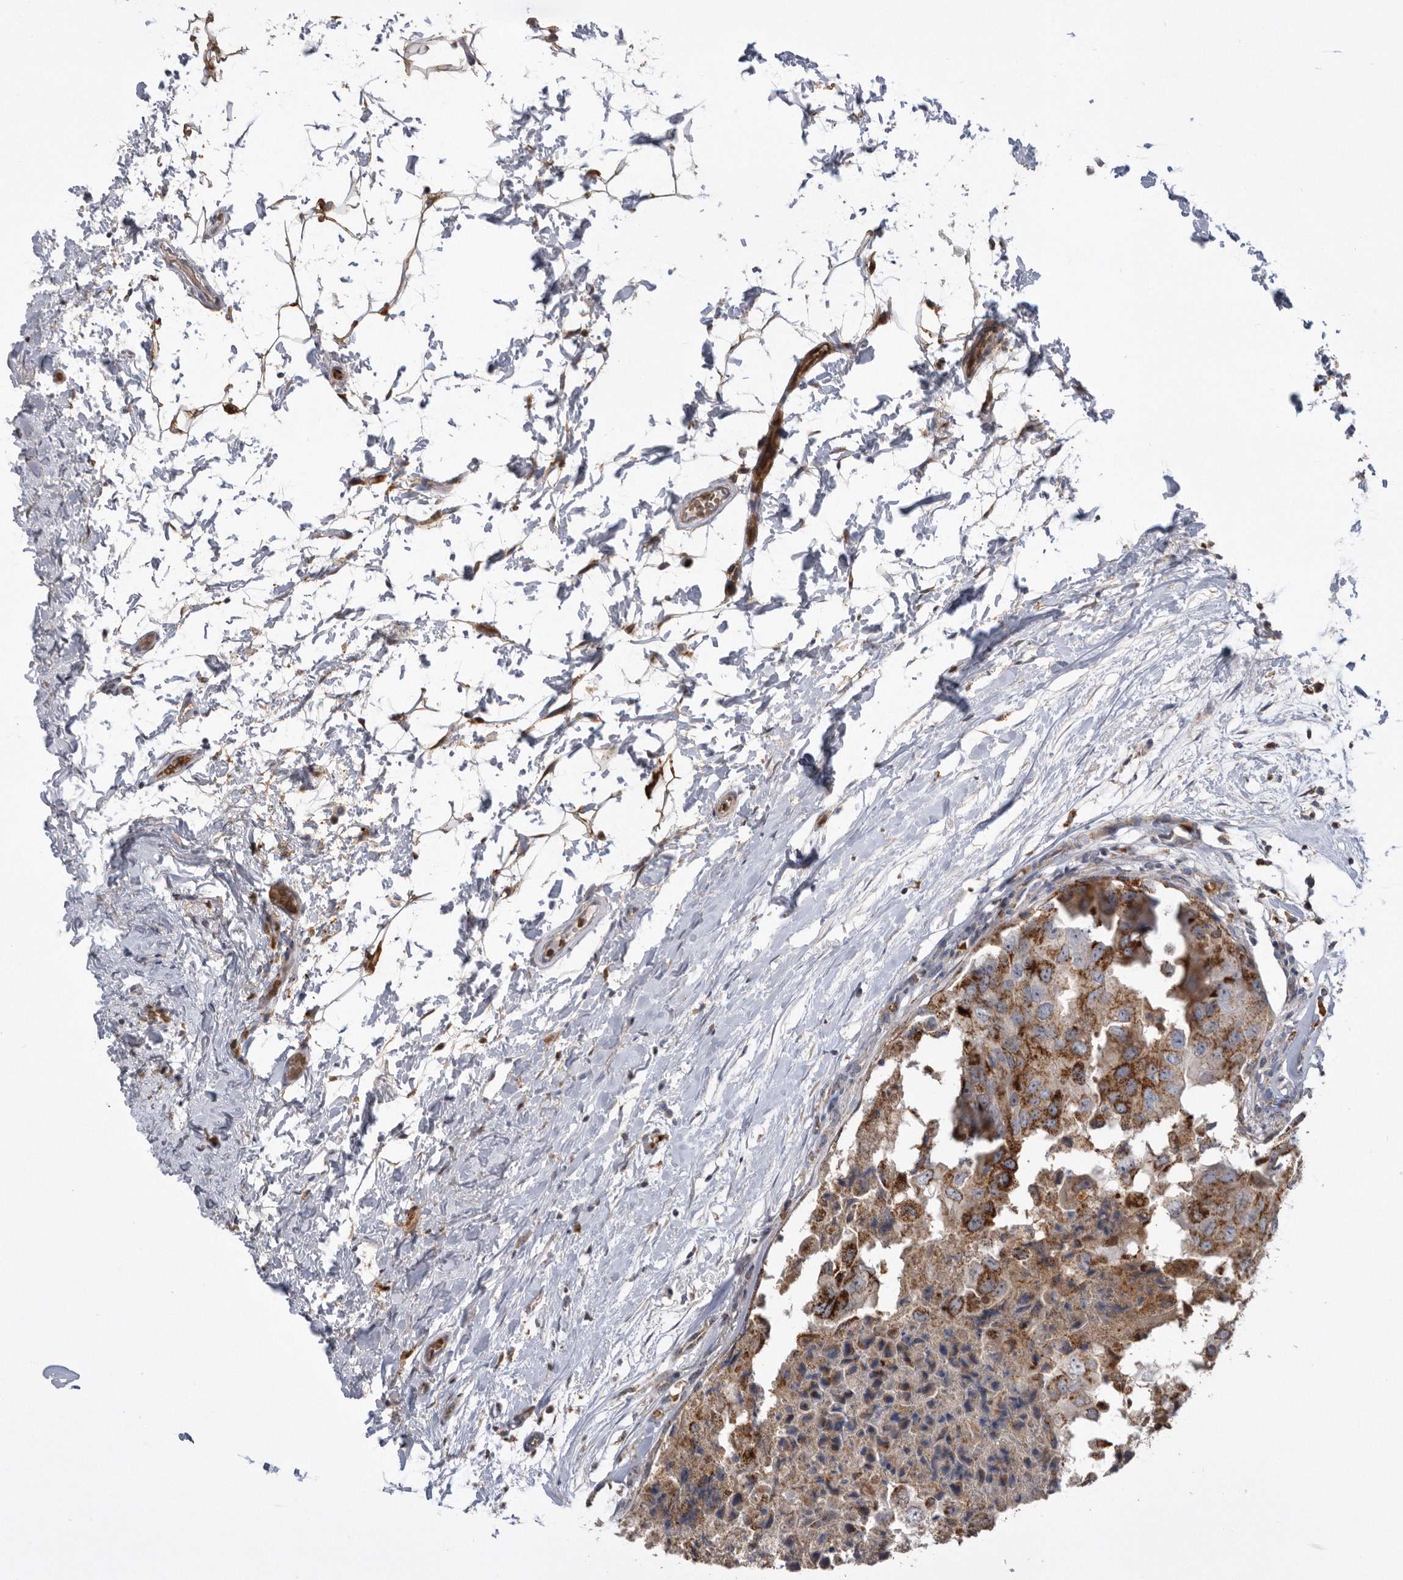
{"staining": {"intensity": "strong", "quantity": ">75%", "location": "cytoplasmic/membranous"}, "tissue": "breast cancer", "cell_type": "Tumor cells", "image_type": "cancer", "snomed": [{"axis": "morphology", "description": "Duct carcinoma"}, {"axis": "topography", "description": "Breast"}], "caption": "Infiltrating ductal carcinoma (breast) stained with a brown dye shows strong cytoplasmic/membranous positive expression in approximately >75% of tumor cells.", "gene": "CRISPLD2", "patient": {"sex": "female", "age": 62}}